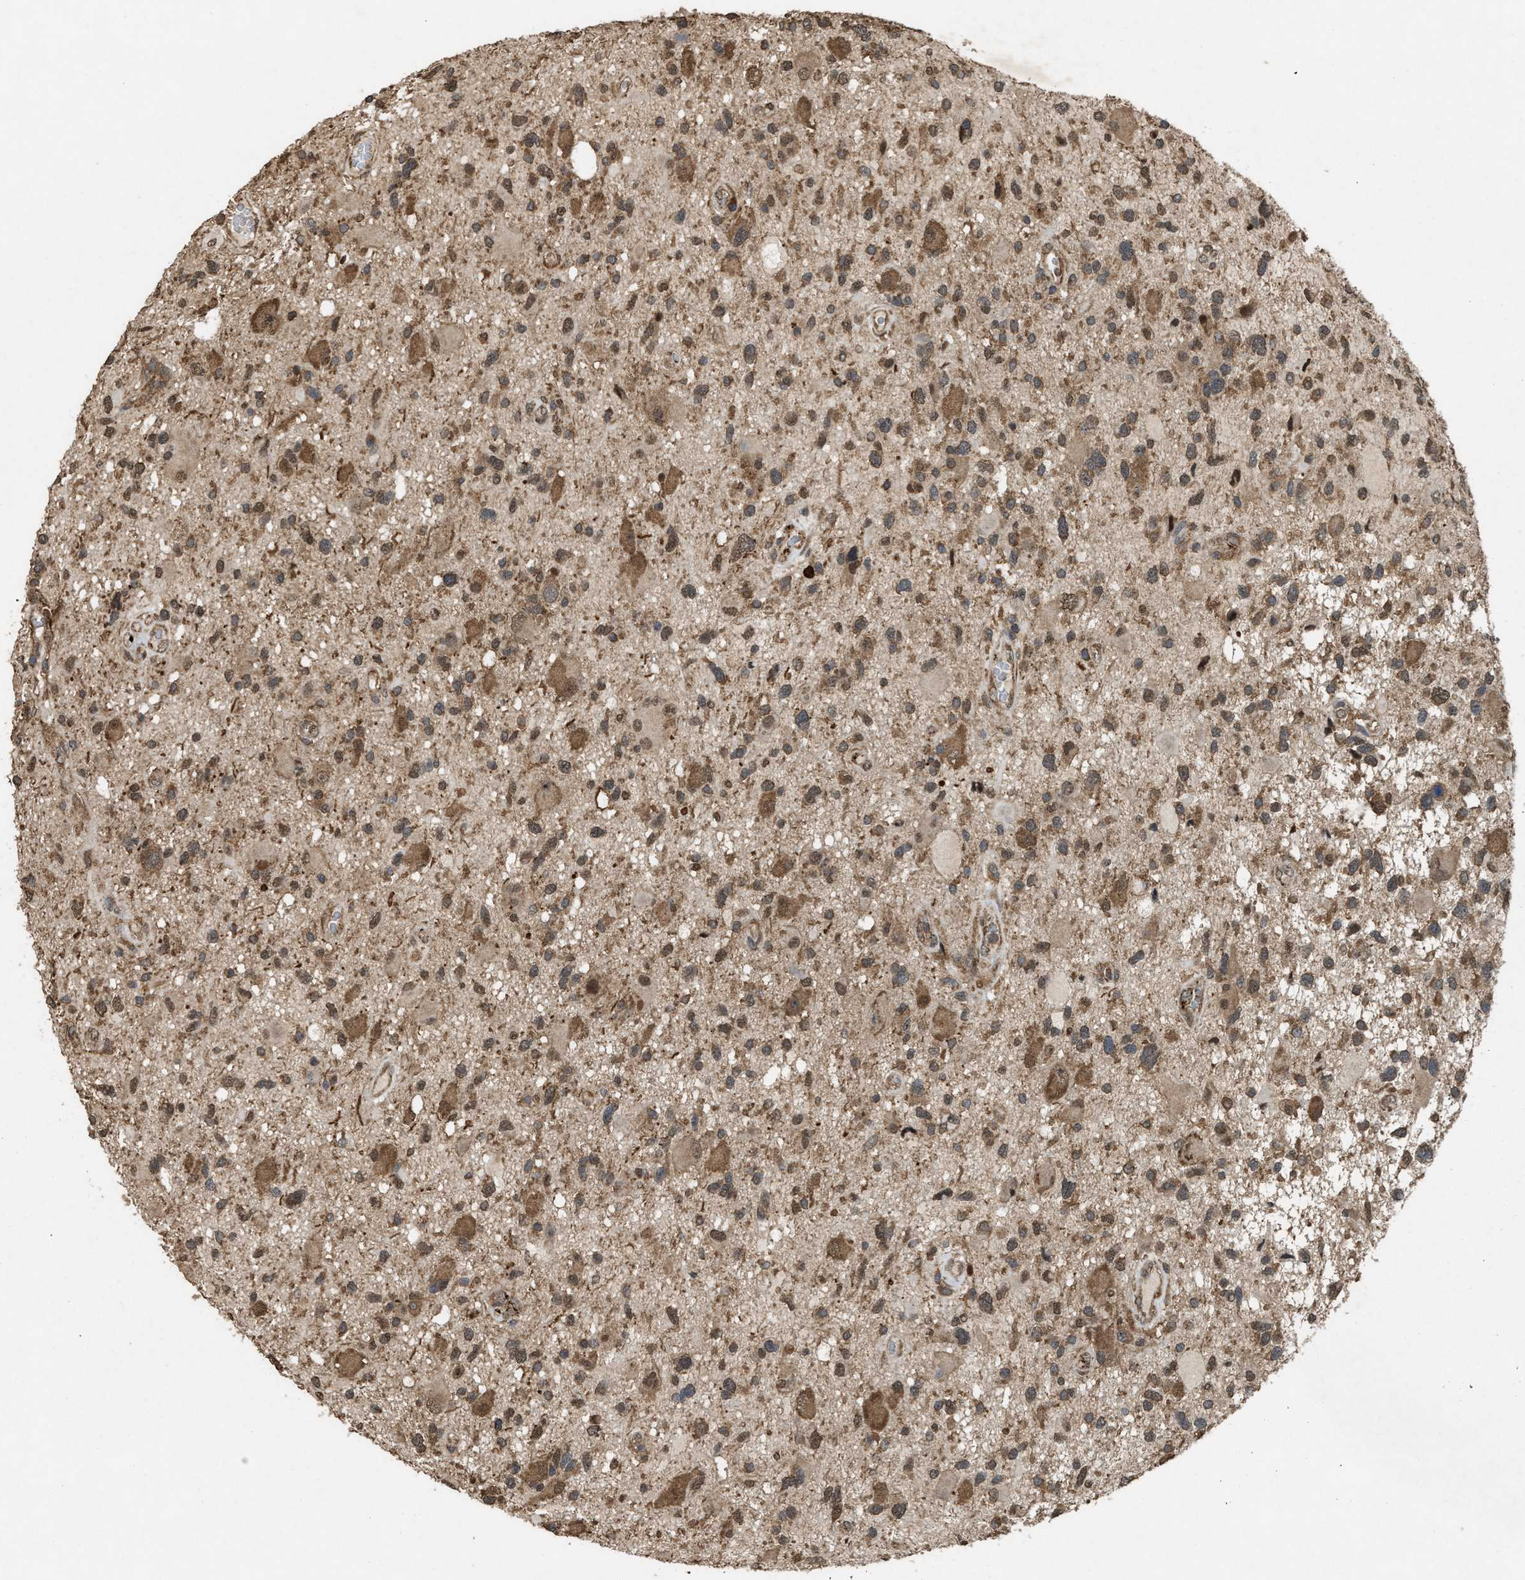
{"staining": {"intensity": "moderate", "quantity": ">75%", "location": "cytoplasmic/membranous"}, "tissue": "glioma", "cell_type": "Tumor cells", "image_type": "cancer", "snomed": [{"axis": "morphology", "description": "Glioma, malignant, High grade"}, {"axis": "topography", "description": "Brain"}], "caption": "Human high-grade glioma (malignant) stained with a brown dye demonstrates moderate cytoplasmic/membranous positive positivity in about >75% of tumor cells.", "gene": "ARHGEF5", "patient": {"sex": "male", "age": 33}}